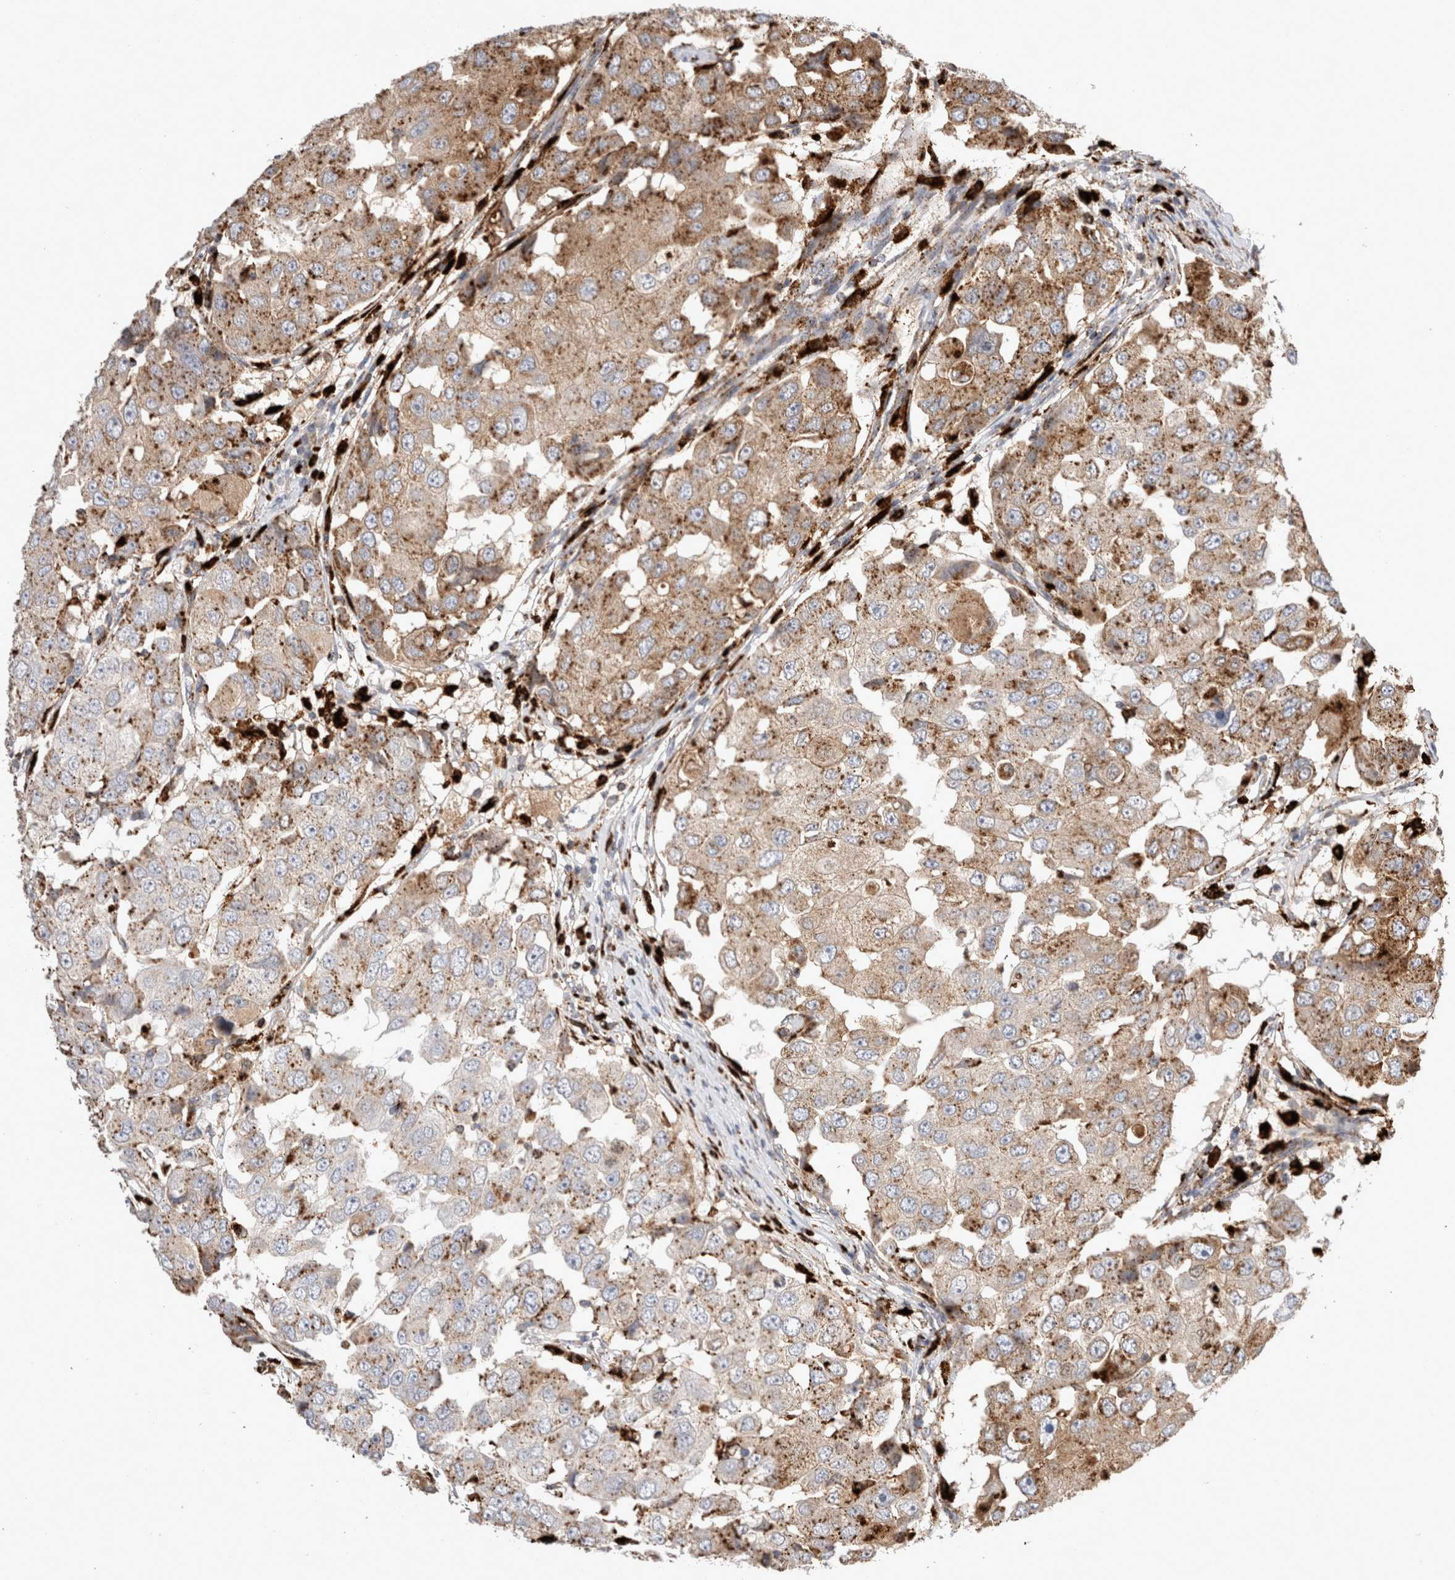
{"staining": {"intensity": "moderate", "quantity": ">75%", "location": "cytoplasmic/membranous"}, "tissue": "breast cancer", "cell_type": "Tumor cells", "image_type": "cancer", "snomed": [{"axis": "morphology", "description": "Duct carcinoma"}, {"axis": "topography", "description": "Breast"}], "caption": "Protein analysis of invasive ductal carcinoma (breast) tissue displays moderate cytoplasmic/membranous expression in approximately >75% of tumor cells.", "gene": "CTSA", "patient": {"sex": "female", "age": 27}}